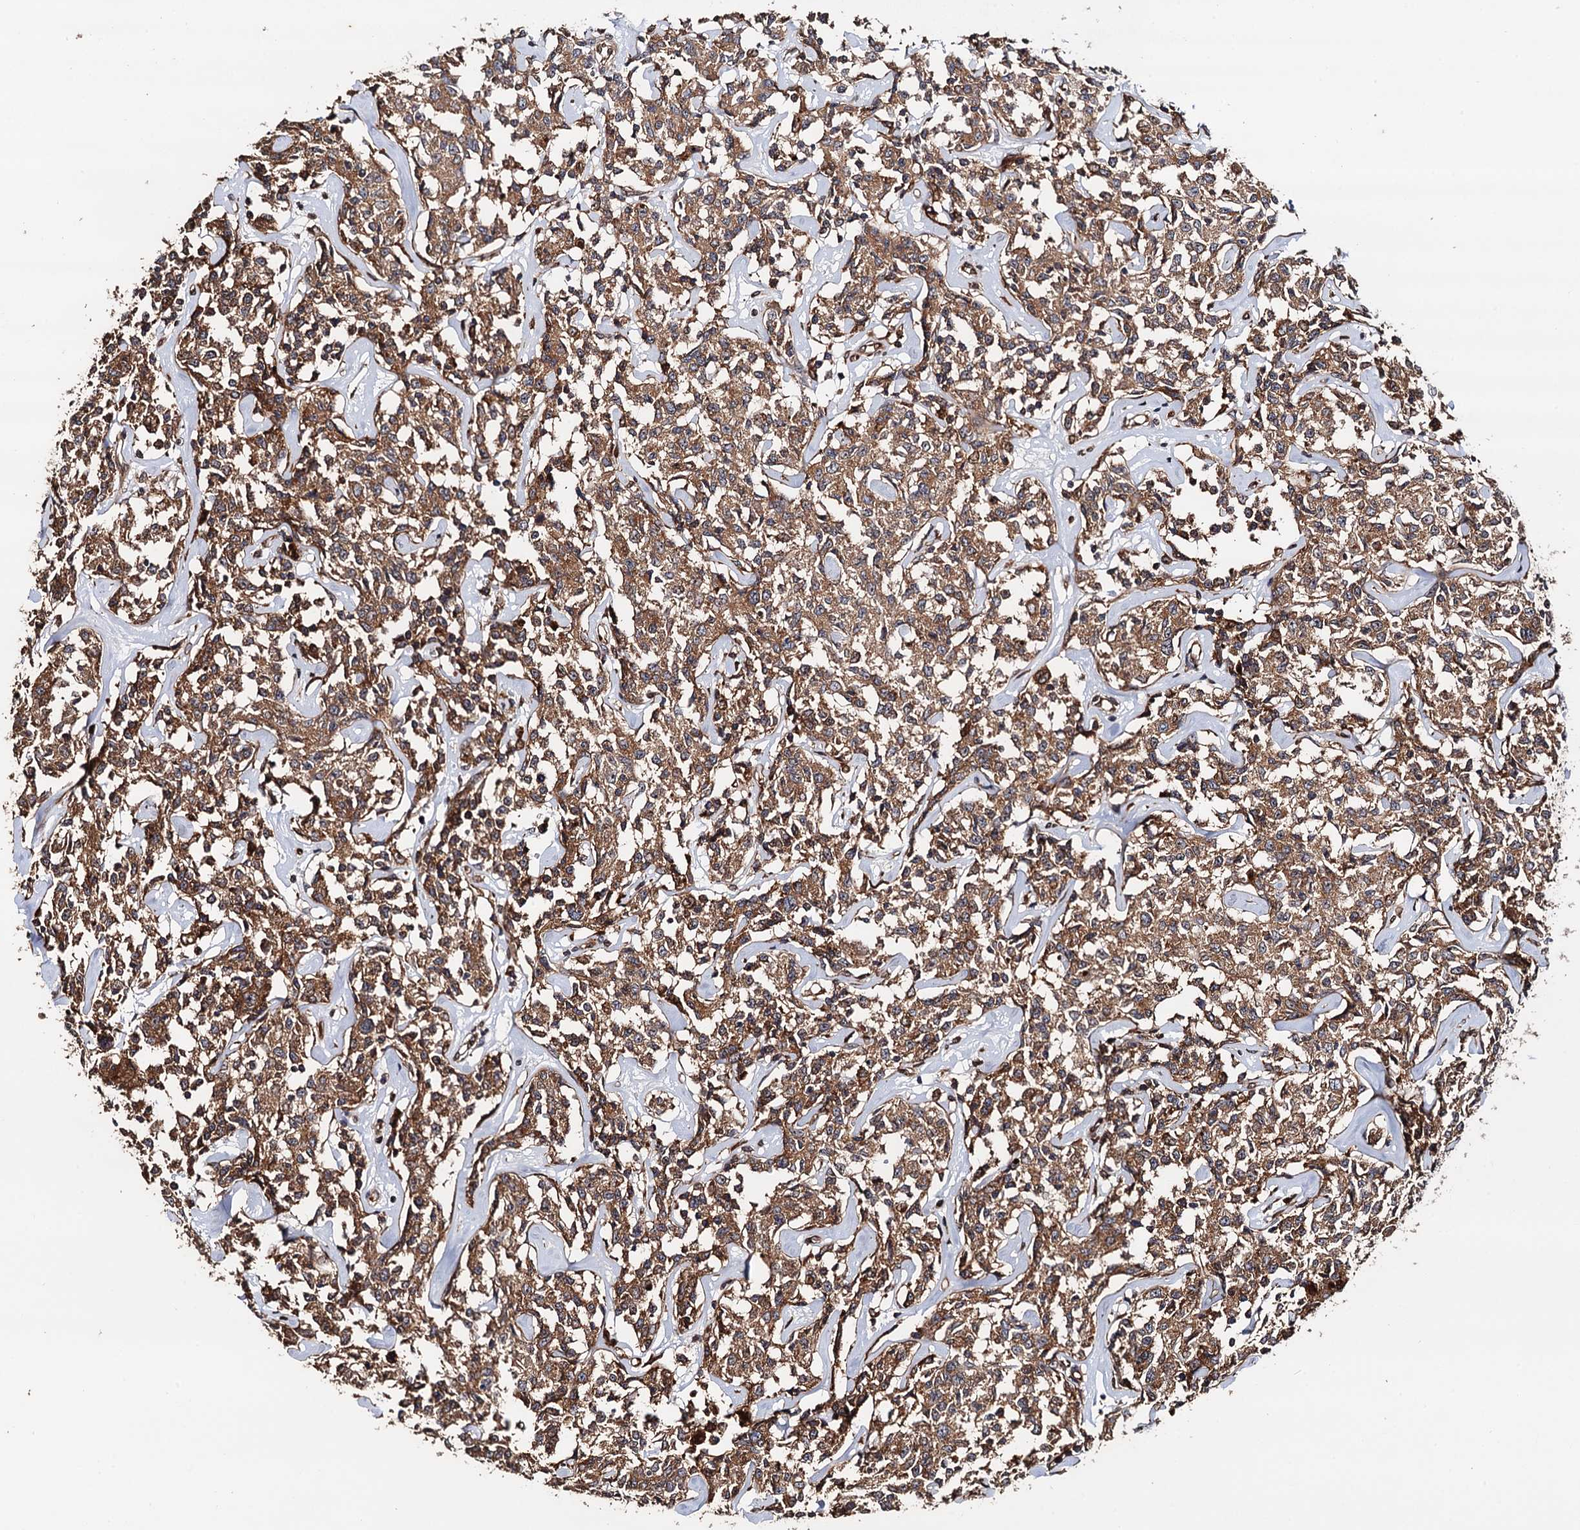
{"staining": {"intensity": "moderate", "quantity": ">75%", "location": "cytoplasmic/membranous"}, "tissue": "lymphoma", "cell_type": "Tumor cells", "image_type": "cancer", "snomed": [{"axis": "morphology", "description": "Malignant lymphoma, non-Hodgkin's type, Low grade"}, {"axis": "topography", "description": "Small intestine"}], "caption": "Immunohistochemical staining of lymphoma shows medium levels of moderate cytoplasmic/membranous protein positivity in approximately >75% of tumor cells. Nuclei are stained in blue.", "gene": "BORA", "patient": {"sex": "female", "age": 59}}